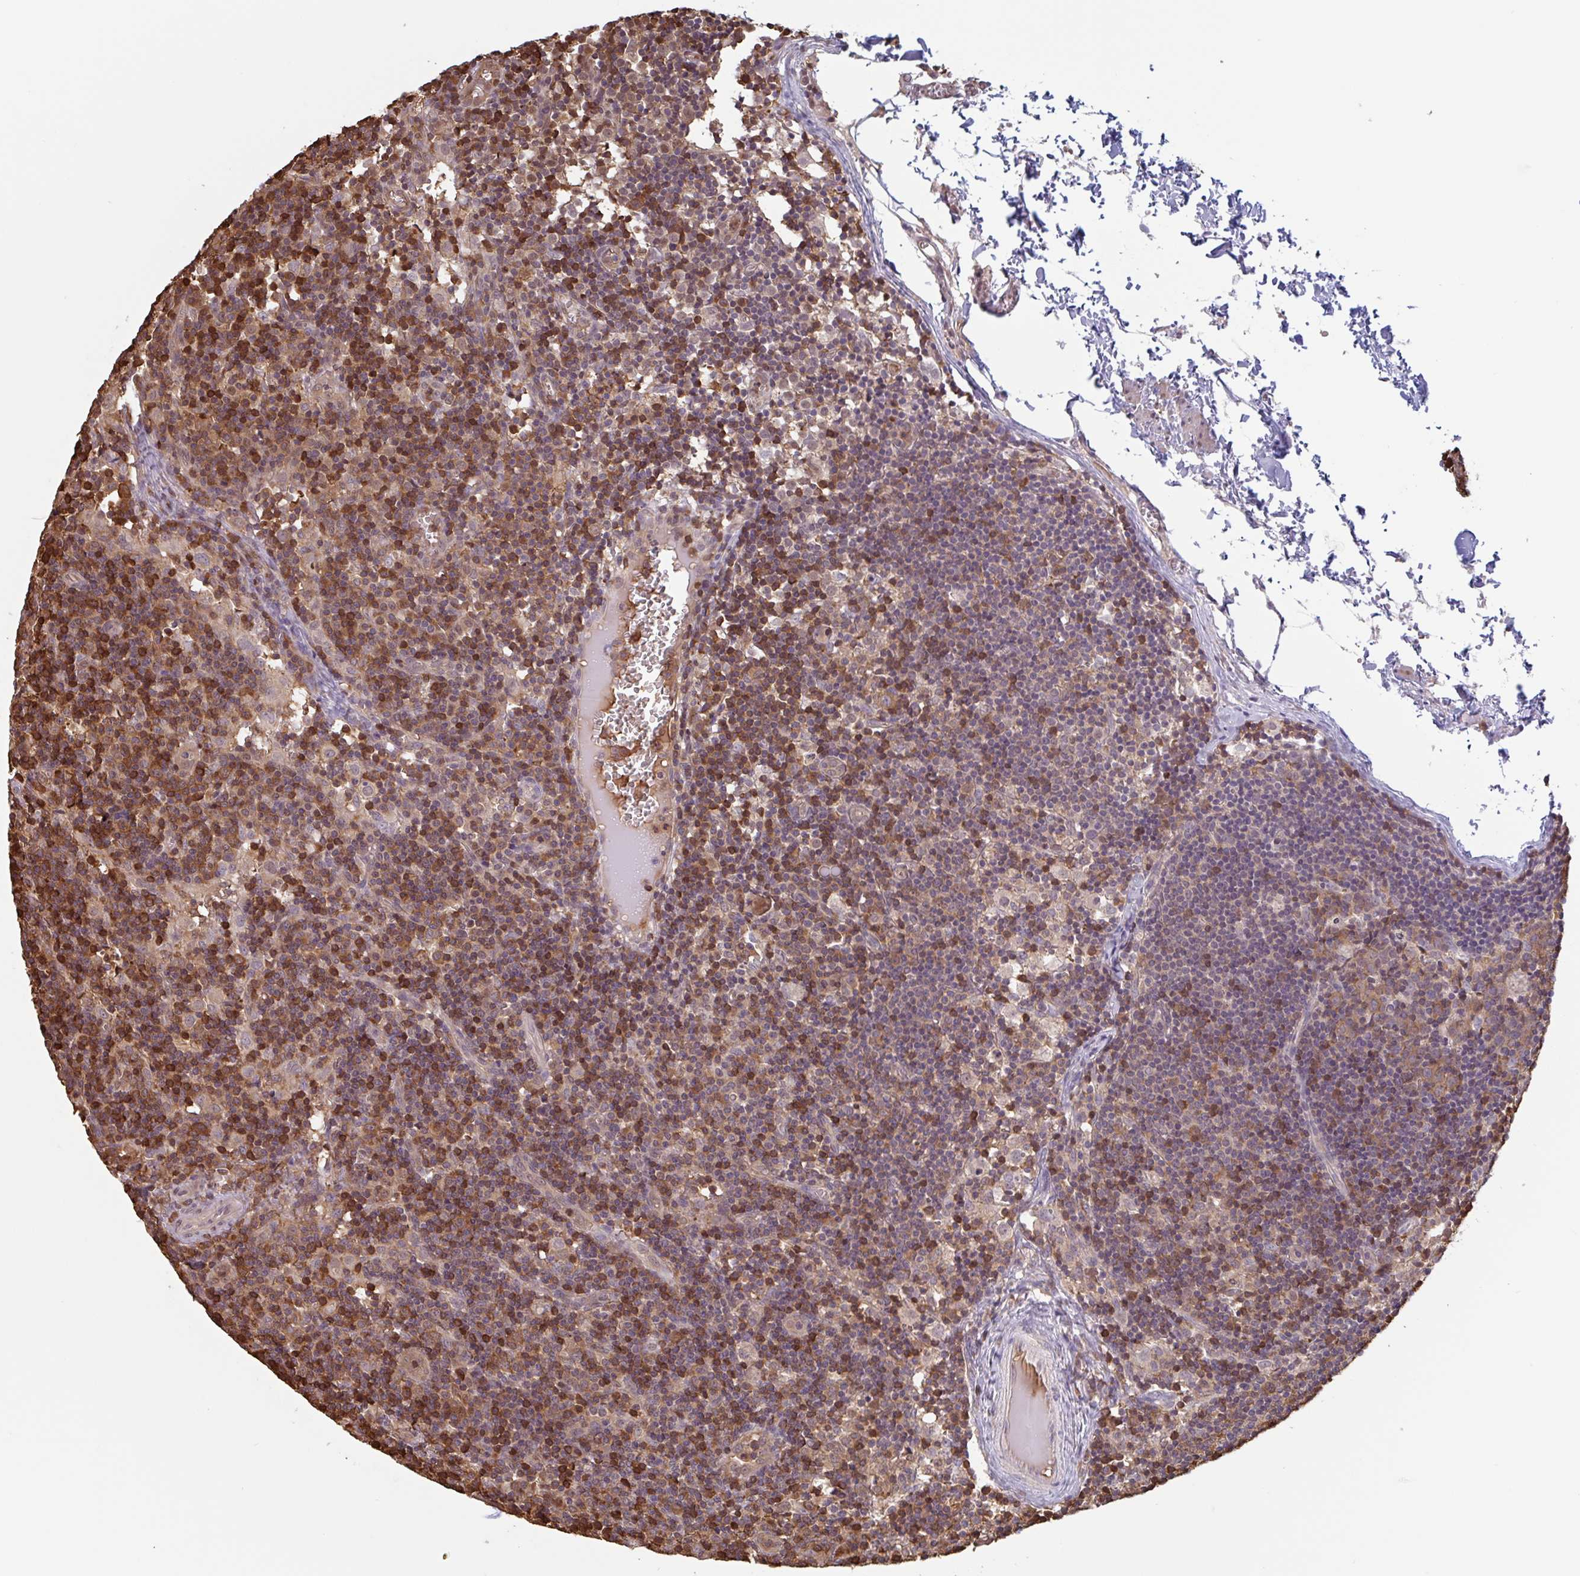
{"staining": {"intensity": "moderate", "quantity": ">75%", "location": "cytoplasmic/membranous"}, "tissue": "lymph node", "cell_type": "Germinal center cells", "image_type": "normal", "snomed": [{"axis": "morphology", "description": "Normal tissue, NOS"}, {"axis": "topography", "description": "Lymph node"}], "caption": "This micrograph reveals immunohistochemistry (IHC) staining of unremarkable lymph node, with medium moderate cytoplasmic/membranous positivity in approximately >75% of germinal center cells.", "gene": "OTOP2", "patient": {"sex": "female", "age": 45}}